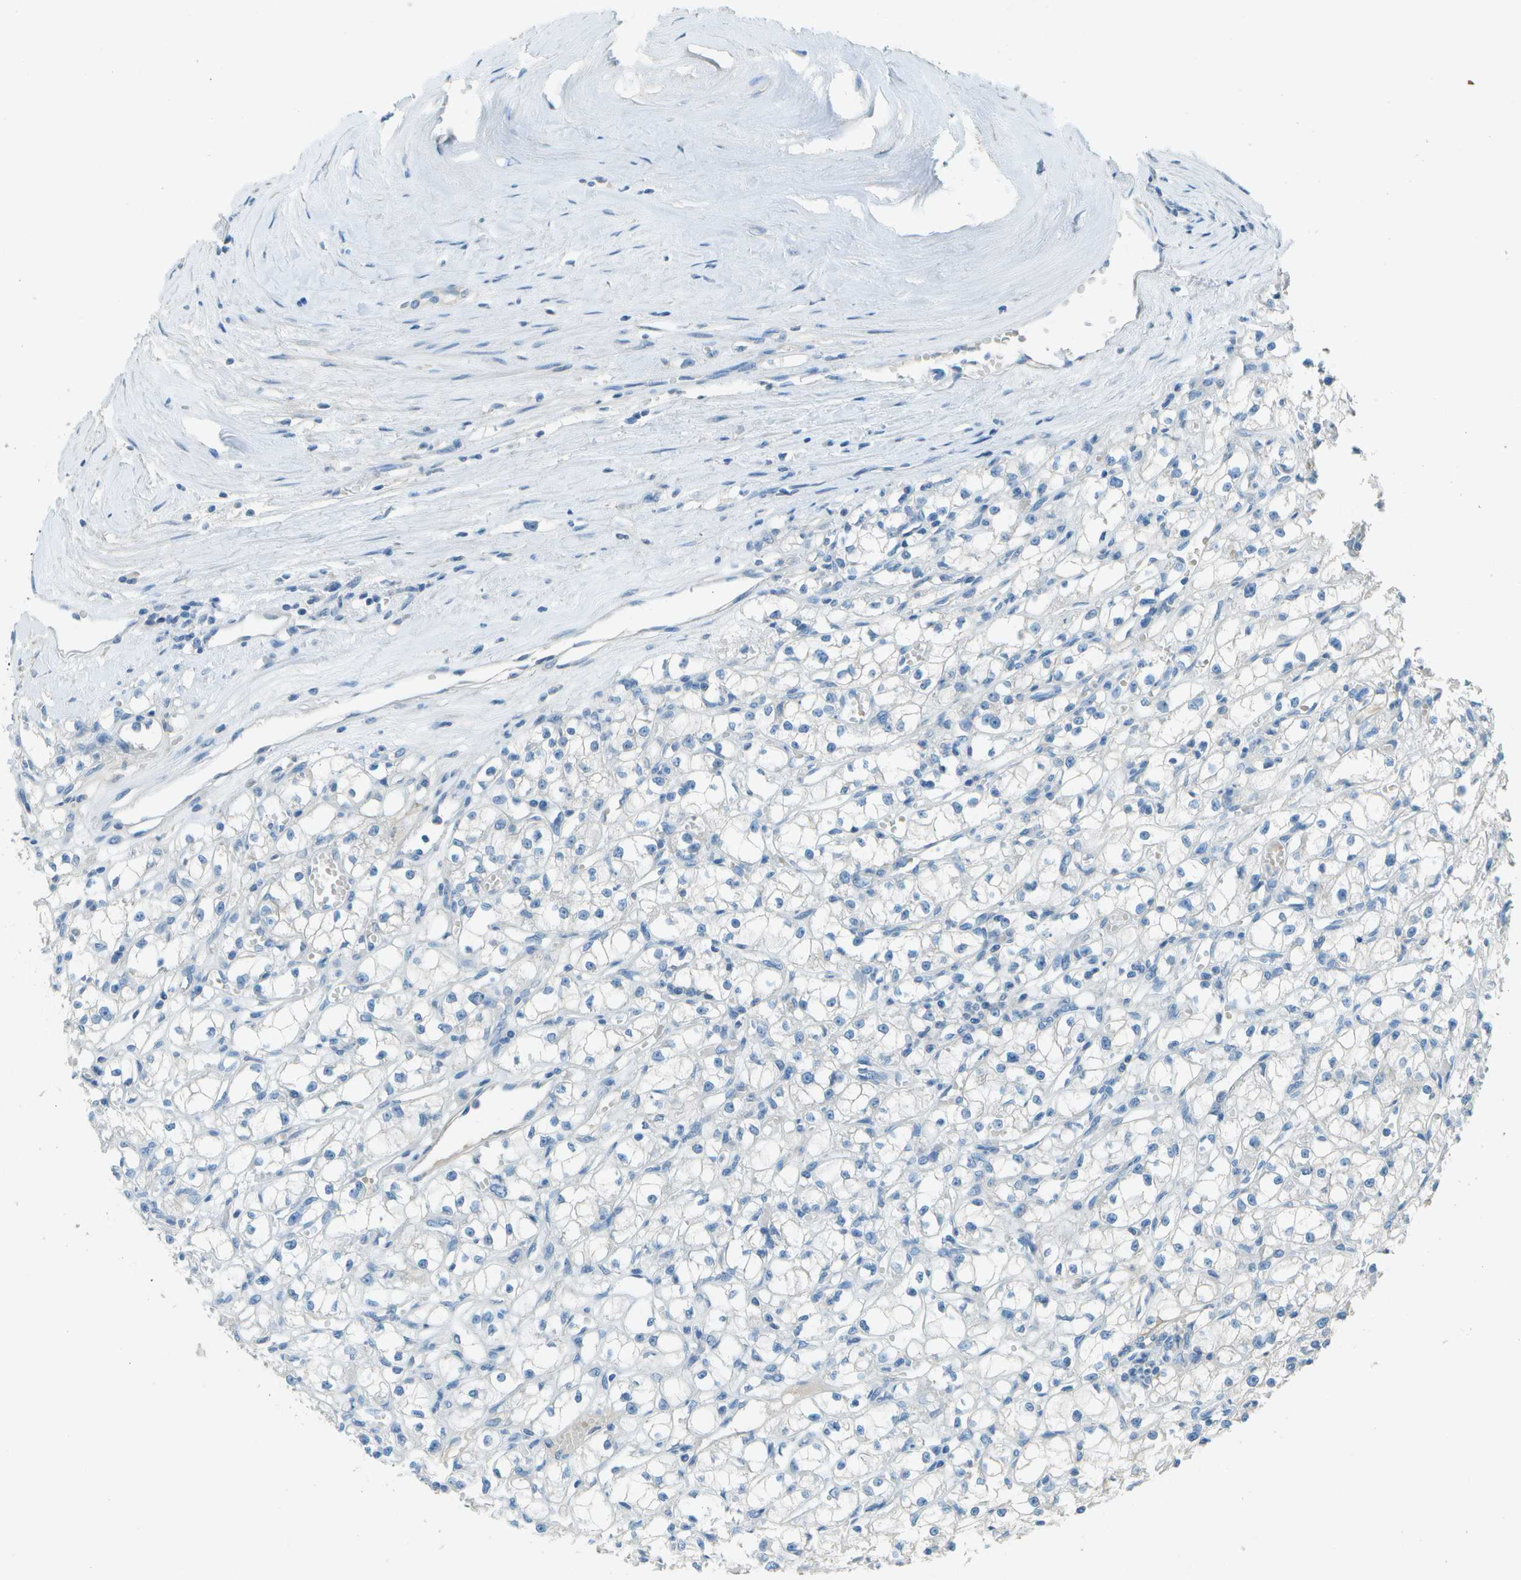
{"staining": {"intensity": "negative", "quantity": "none", "location": "none"}, "tissue": "renal cancer", "cell_type": "Tumor cells", "image_type": "cancer", "snomed": [{"axis": "morphology", "description": "Adenocarcinoma, NOS"}, {"axis": "topography", "description": "Kidney"}], "caption": "IHC image of neoplastic tissue: human renal adenocarcinoma stained with DAB reveals no significant protein expression in tumor cells. (DAB IHC, high magnification).", "gene": "LGI2", "patient": {"sex": "male", "age": 56}}